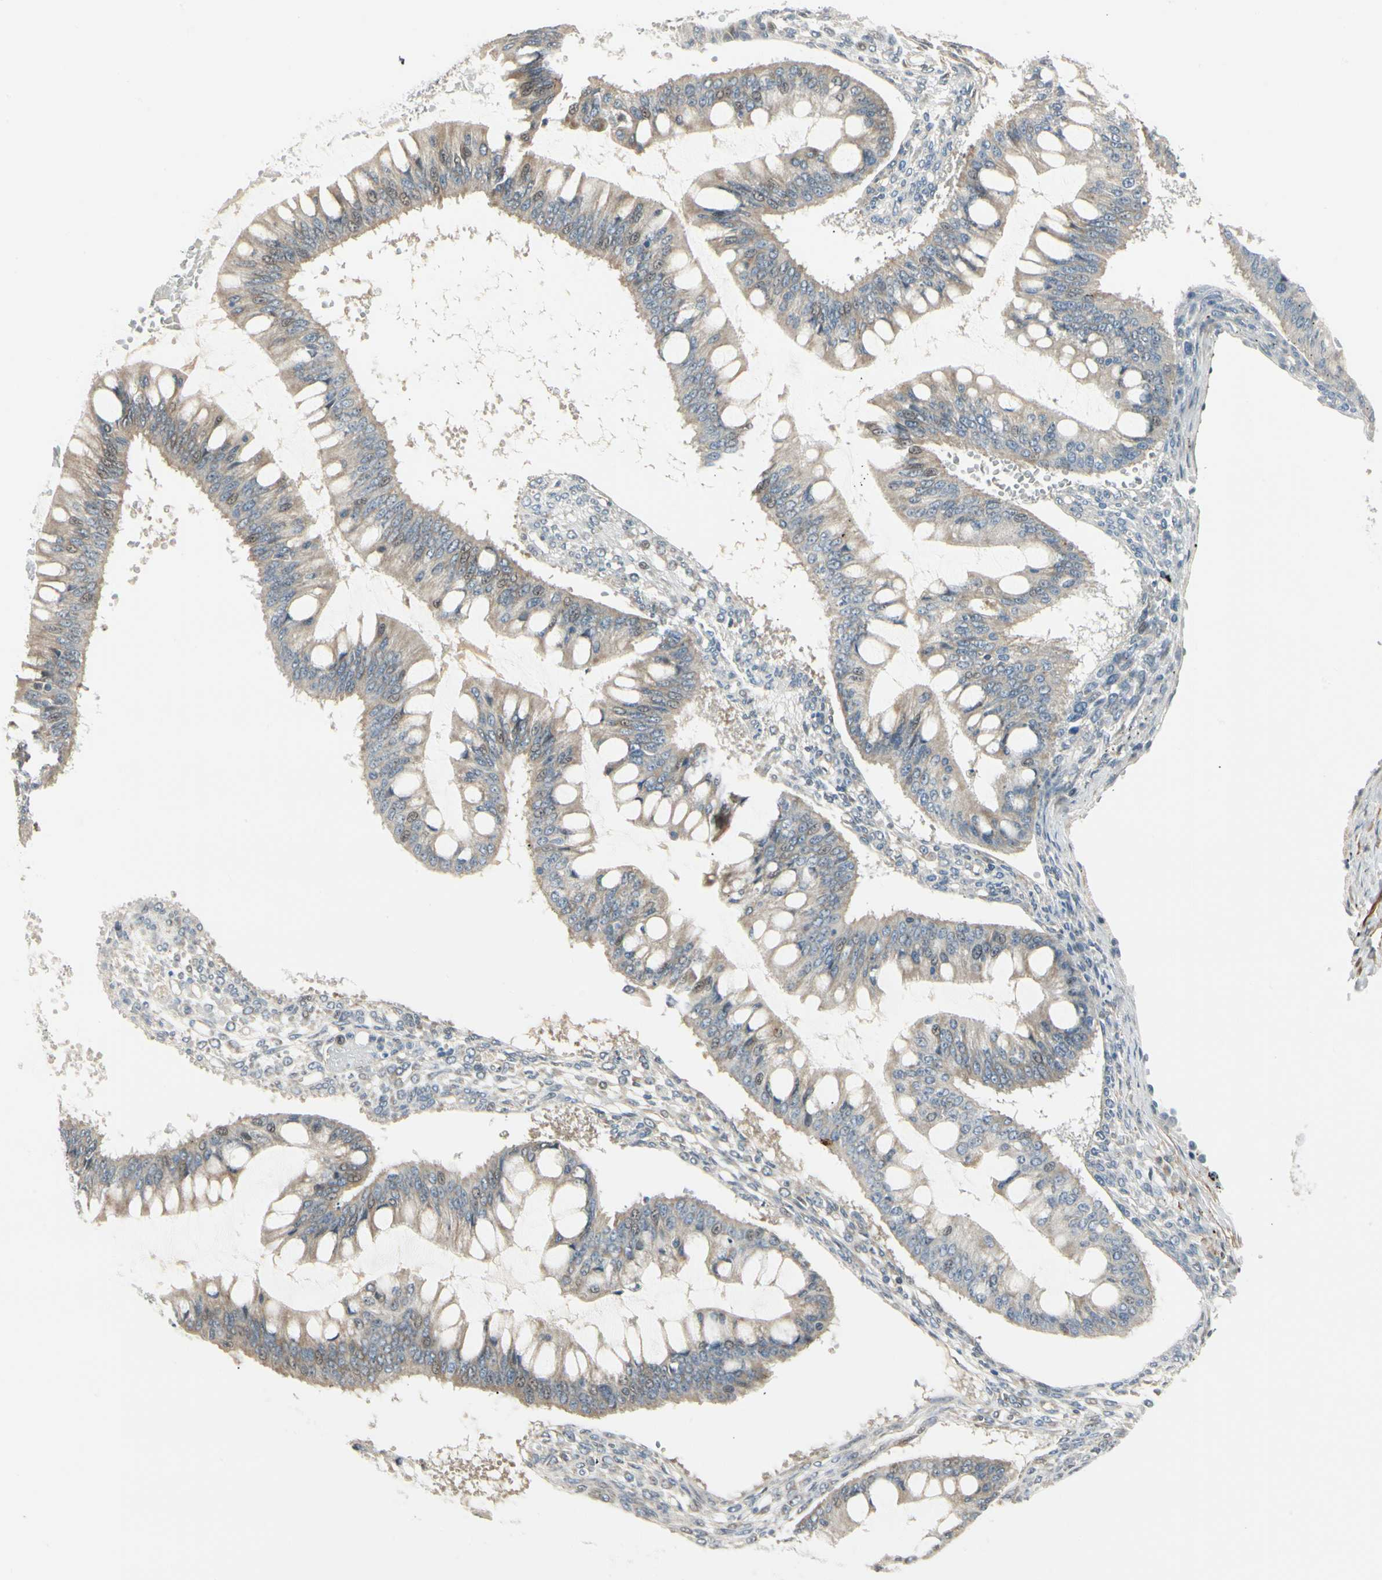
{"staining": {"intensity": "weak", "quantity": ">75%", "location": "cytoplasmic/membranous"}, "tissue": "ovarian cancer", "cell_type": "Tumor cells", "image_type": "cancer", "snomed": [{"axis": "morphology", "description": "Cystadenocarcinoma, mucinous, NOS"}, {"axis": "topography", "description": "Ovary"}], "caption": "Immunohistochemical staining of human ovarian cancer displays low levels of weak cytoplasmic/membranous staining in approximately >75% of tumor cells.", "gene": "P4HA3", "patient": {"sex": "female", "age": 73}}